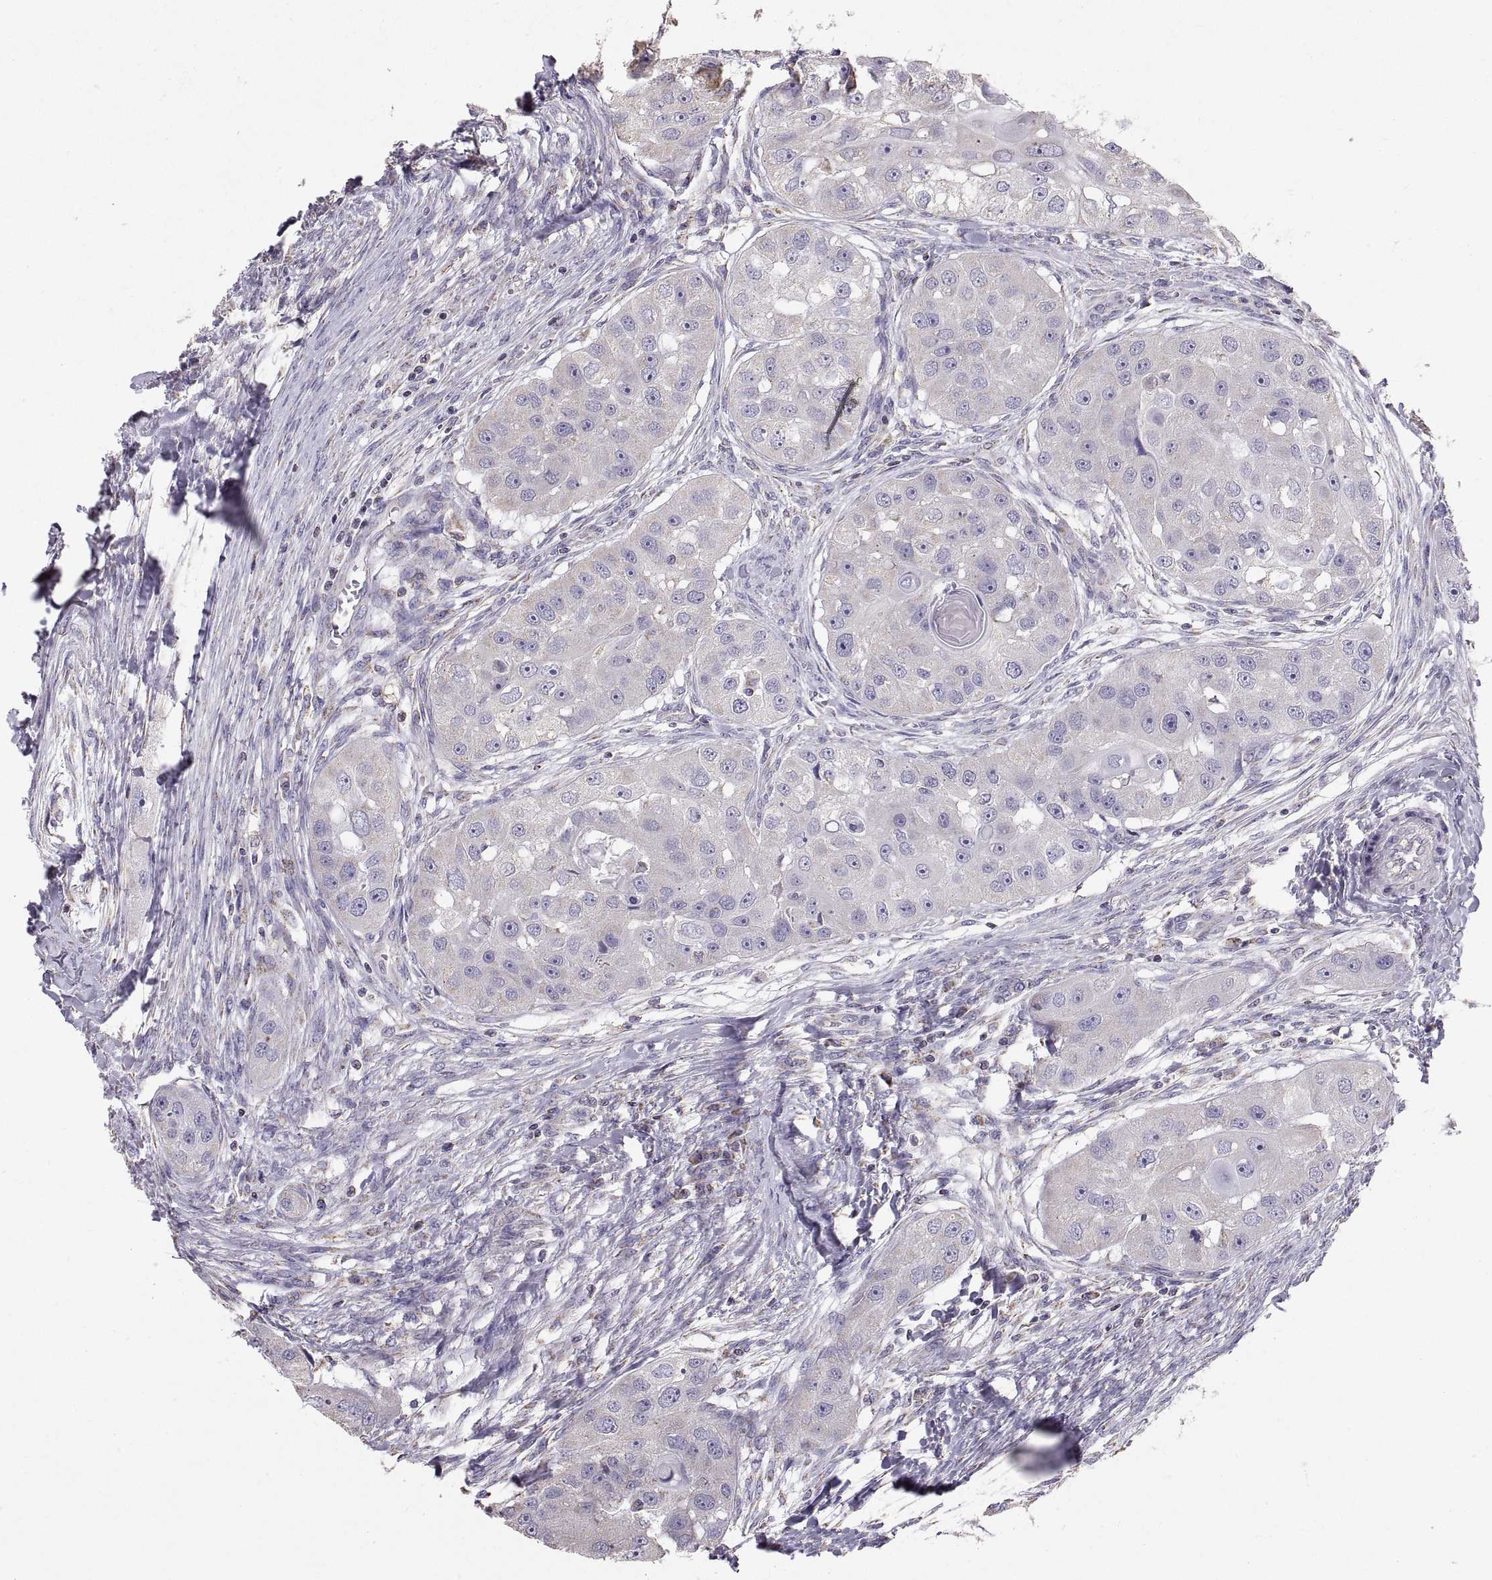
{"staining": {"intensity": "negative", "quantity": "none", "location": "none"}, "tissue": "head and neck cancer", "cell_type": "Tumor cells", "image_type": "cancer", "snomed": [{"axis": "morphology", "description": "Squamous cell carcinoma, NOS"}, {"axis": "topography", "description": "Head-Neck"}], "caption": "Micrograph shows no significant protein staining in tumor cells of head and neck cancer (squamous cell carcinoma).", "gene": "STMND1", "patient": {"sex": "male", "age": 51}}